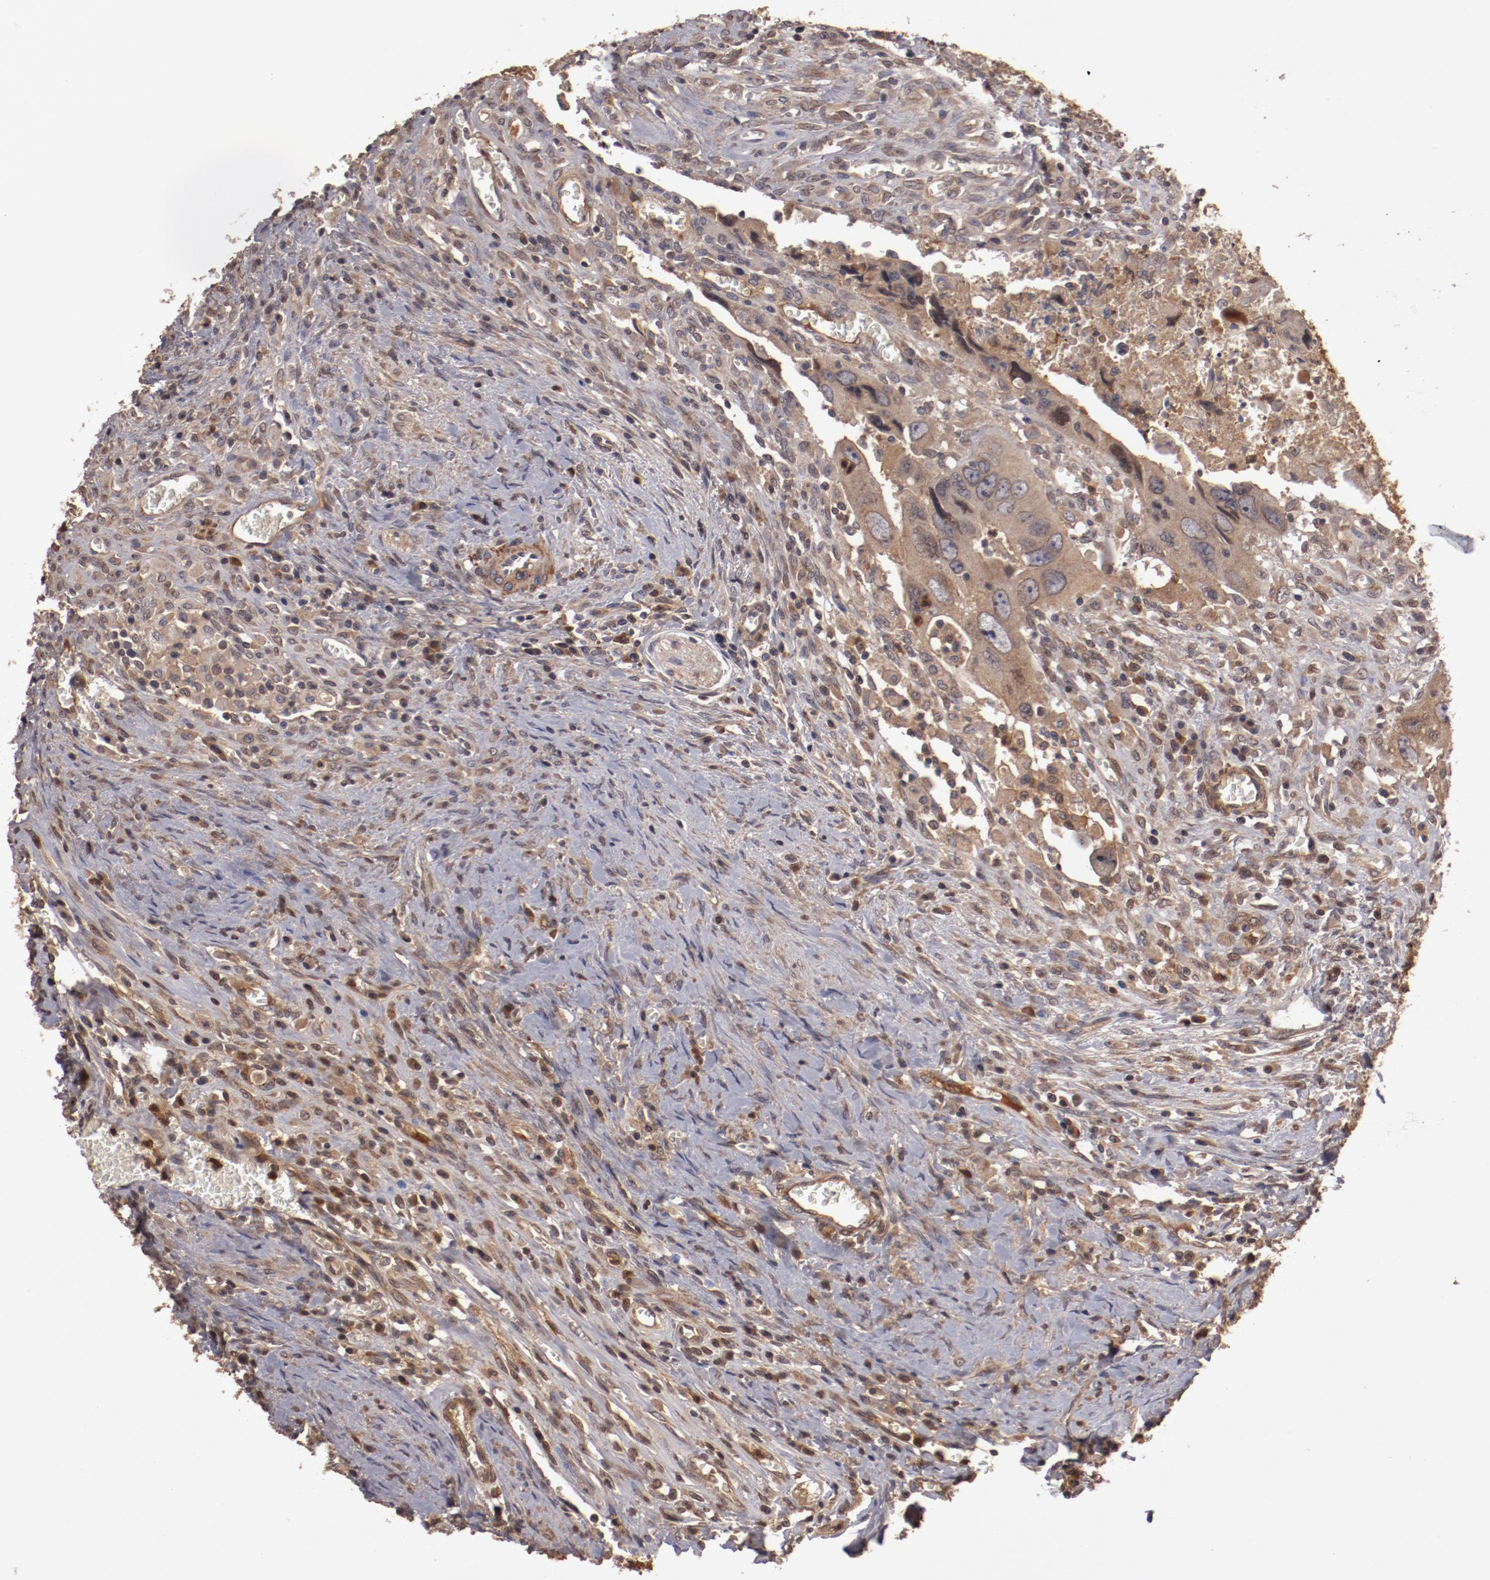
{"staining": {"intensity": "weak", "quantity": ">75%", "location": "cytoplasmic/membranous"}, "tissue": "colorectal cancer", "cell_type": "Tumor cells", "image_type": "cancer", "snomed": [{"axis": "morphology", "description": "Adenocarcinoma, NOS"}, {"axis": "topography", "description": "Rectum"}], "caption": "The immunohistochemical stain labels weak cytoplasmic/membranous staining in tumor cells of adenocarcinoma (colorectal) tissue. (Stains: DAB (3,3'-diaminobenzidine) in brown, nuclei in blue, Microscopy: brightfield microscopy at high magnification).", "gene": "SERPINA7", "patient": {"sex": "male", "age": 70}}